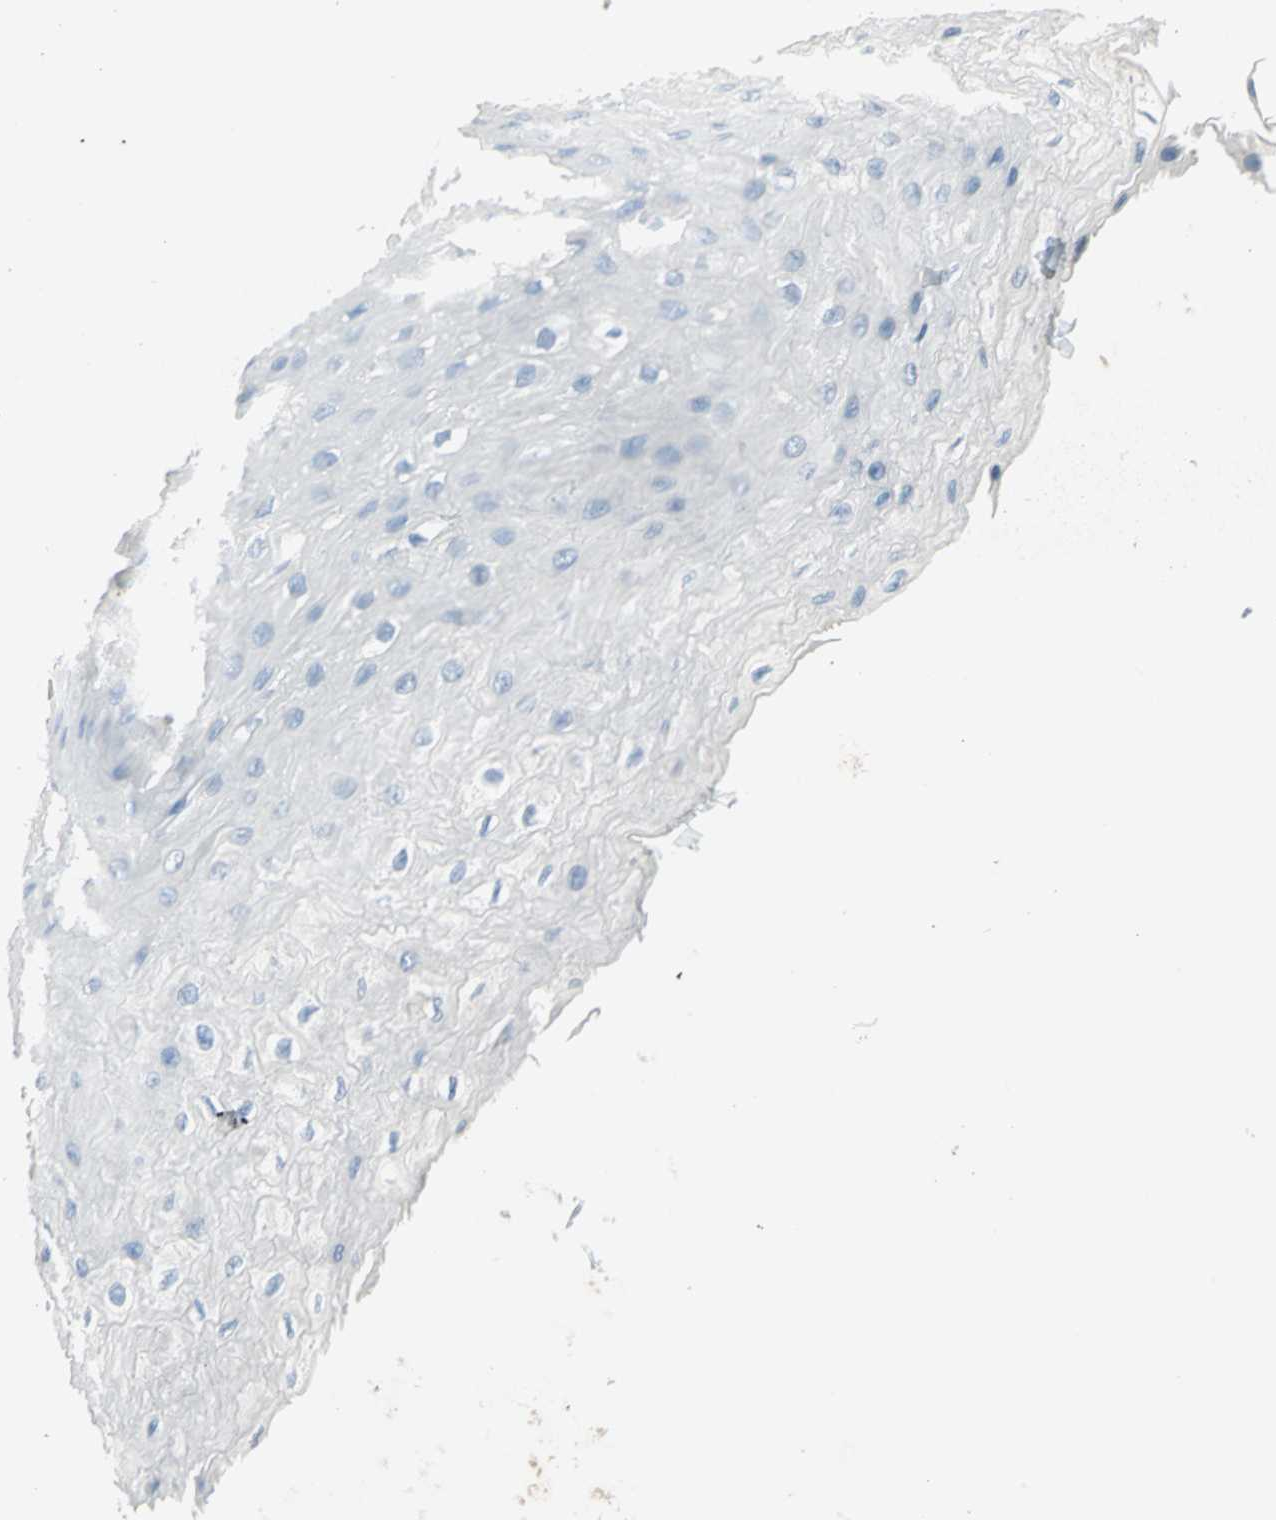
{"staining": {"intensity": "negative", "quantity": "none", "location": "none"}, "tissue": "esophagus", "cell_type": "Squamous epithelial cells", "image_type": "normal", "snomed": [{"axis": "morphology", "description": "Normal tissue, NOS"}, {"axis": "topography", "description": "Esophagus"}], "caption": "The photomicrograph displays no significant positivity in squamous epithelial cells of esophagus. (Stains: DAB immunohistochemistry with hematoxylin counter stain, Microscopy: brightfield microscopy at high magnification).", "gene": "ALOX15", "patient": {"sex": "female", "age": 72}}